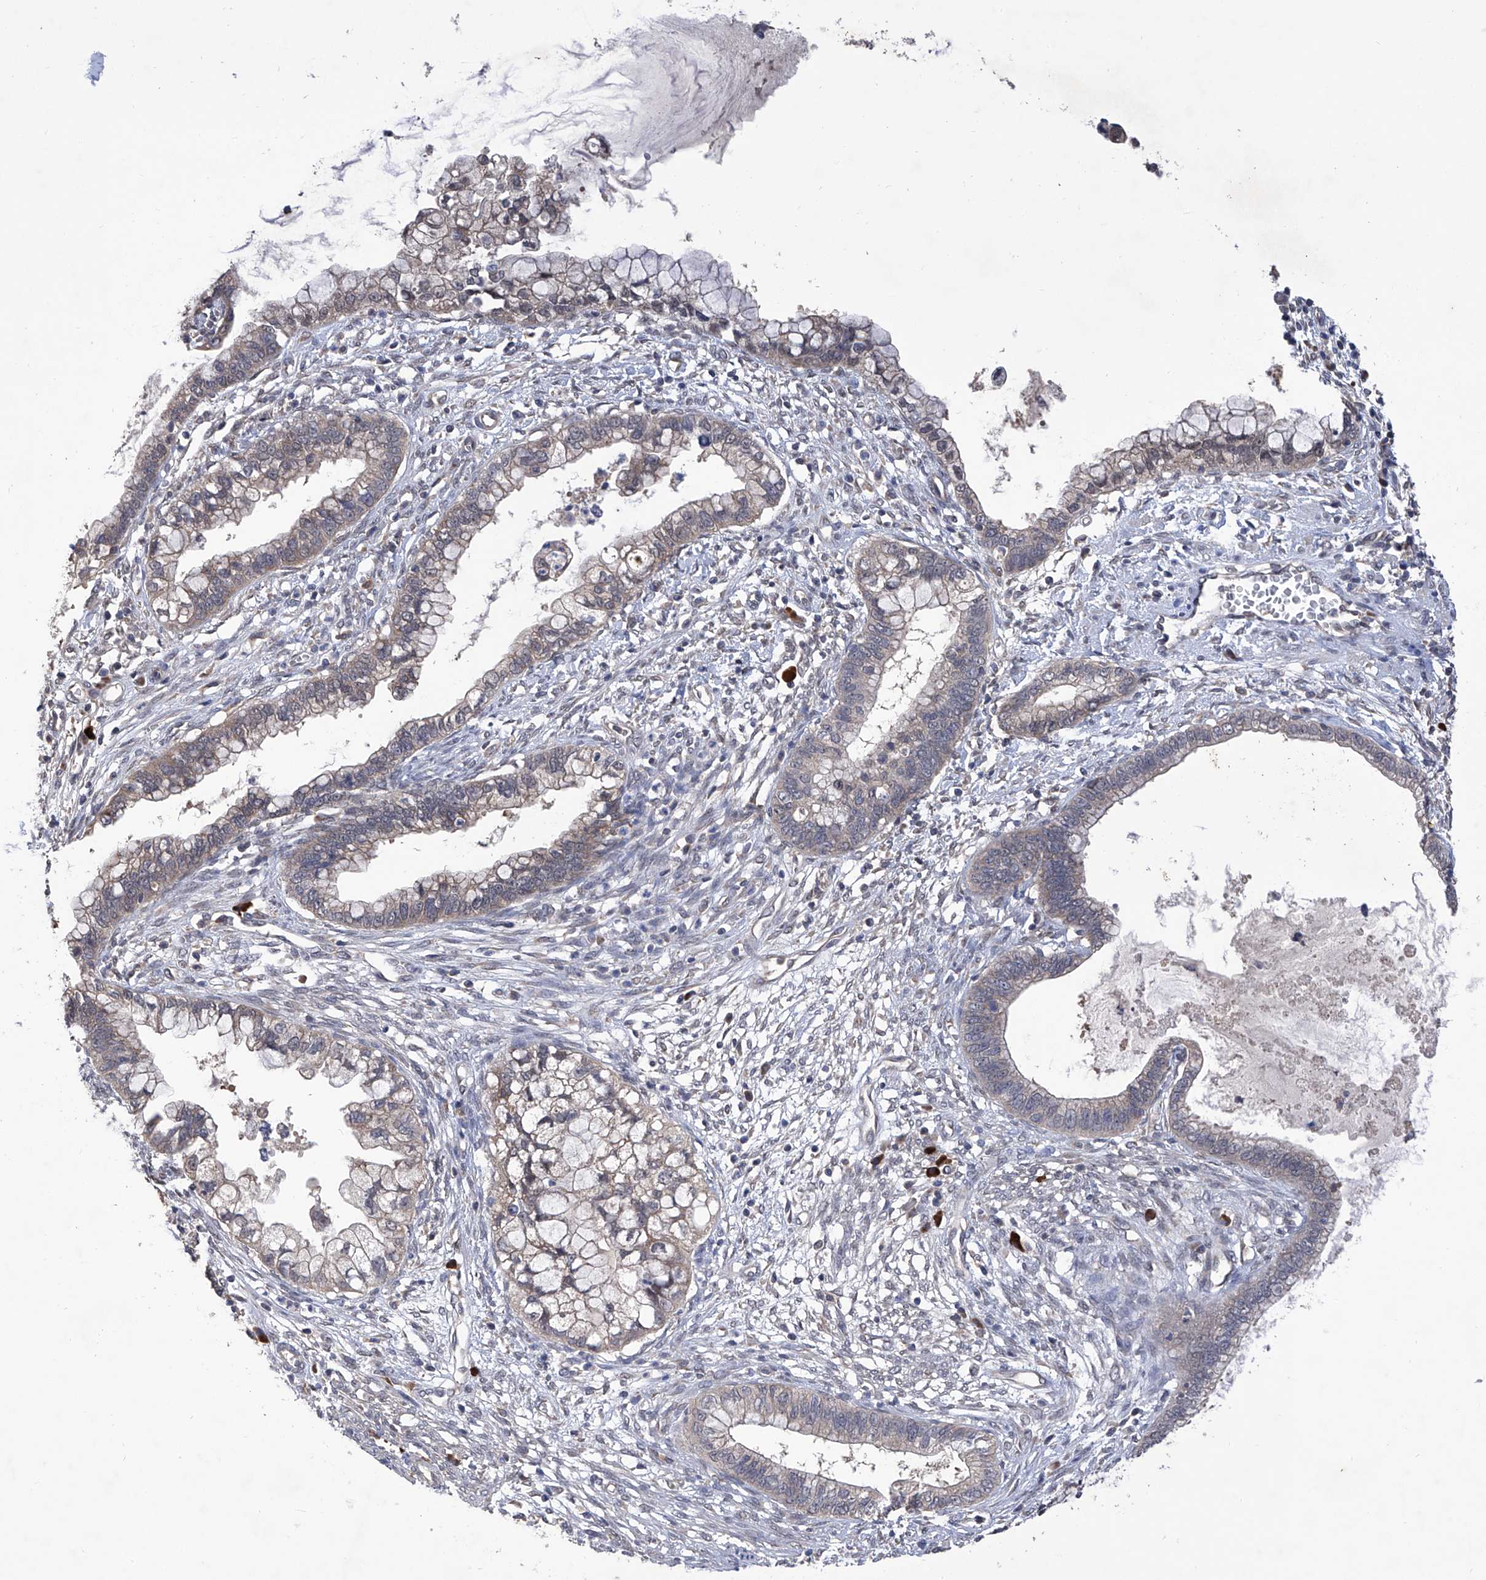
{"staining": {"intensity": "negative", "quantity": "none", "location": "none"}, "tissue": "cervical cancer", "cell_type": "Tumor cells", "image_type": "cancer", "snomed": [{"axis": "morphology", "description": "Adenocarcinoma, NOS"}, {"axis": "topography", "description": "Cervix"}], "caption": "Cervical cancer (adenocarcinoma) stained for a protein using immunohistochemistry (IHC) exhibits no staining tumor cells.", "gene": "USP45", "patient": {"sex": "female", "age": 44}}